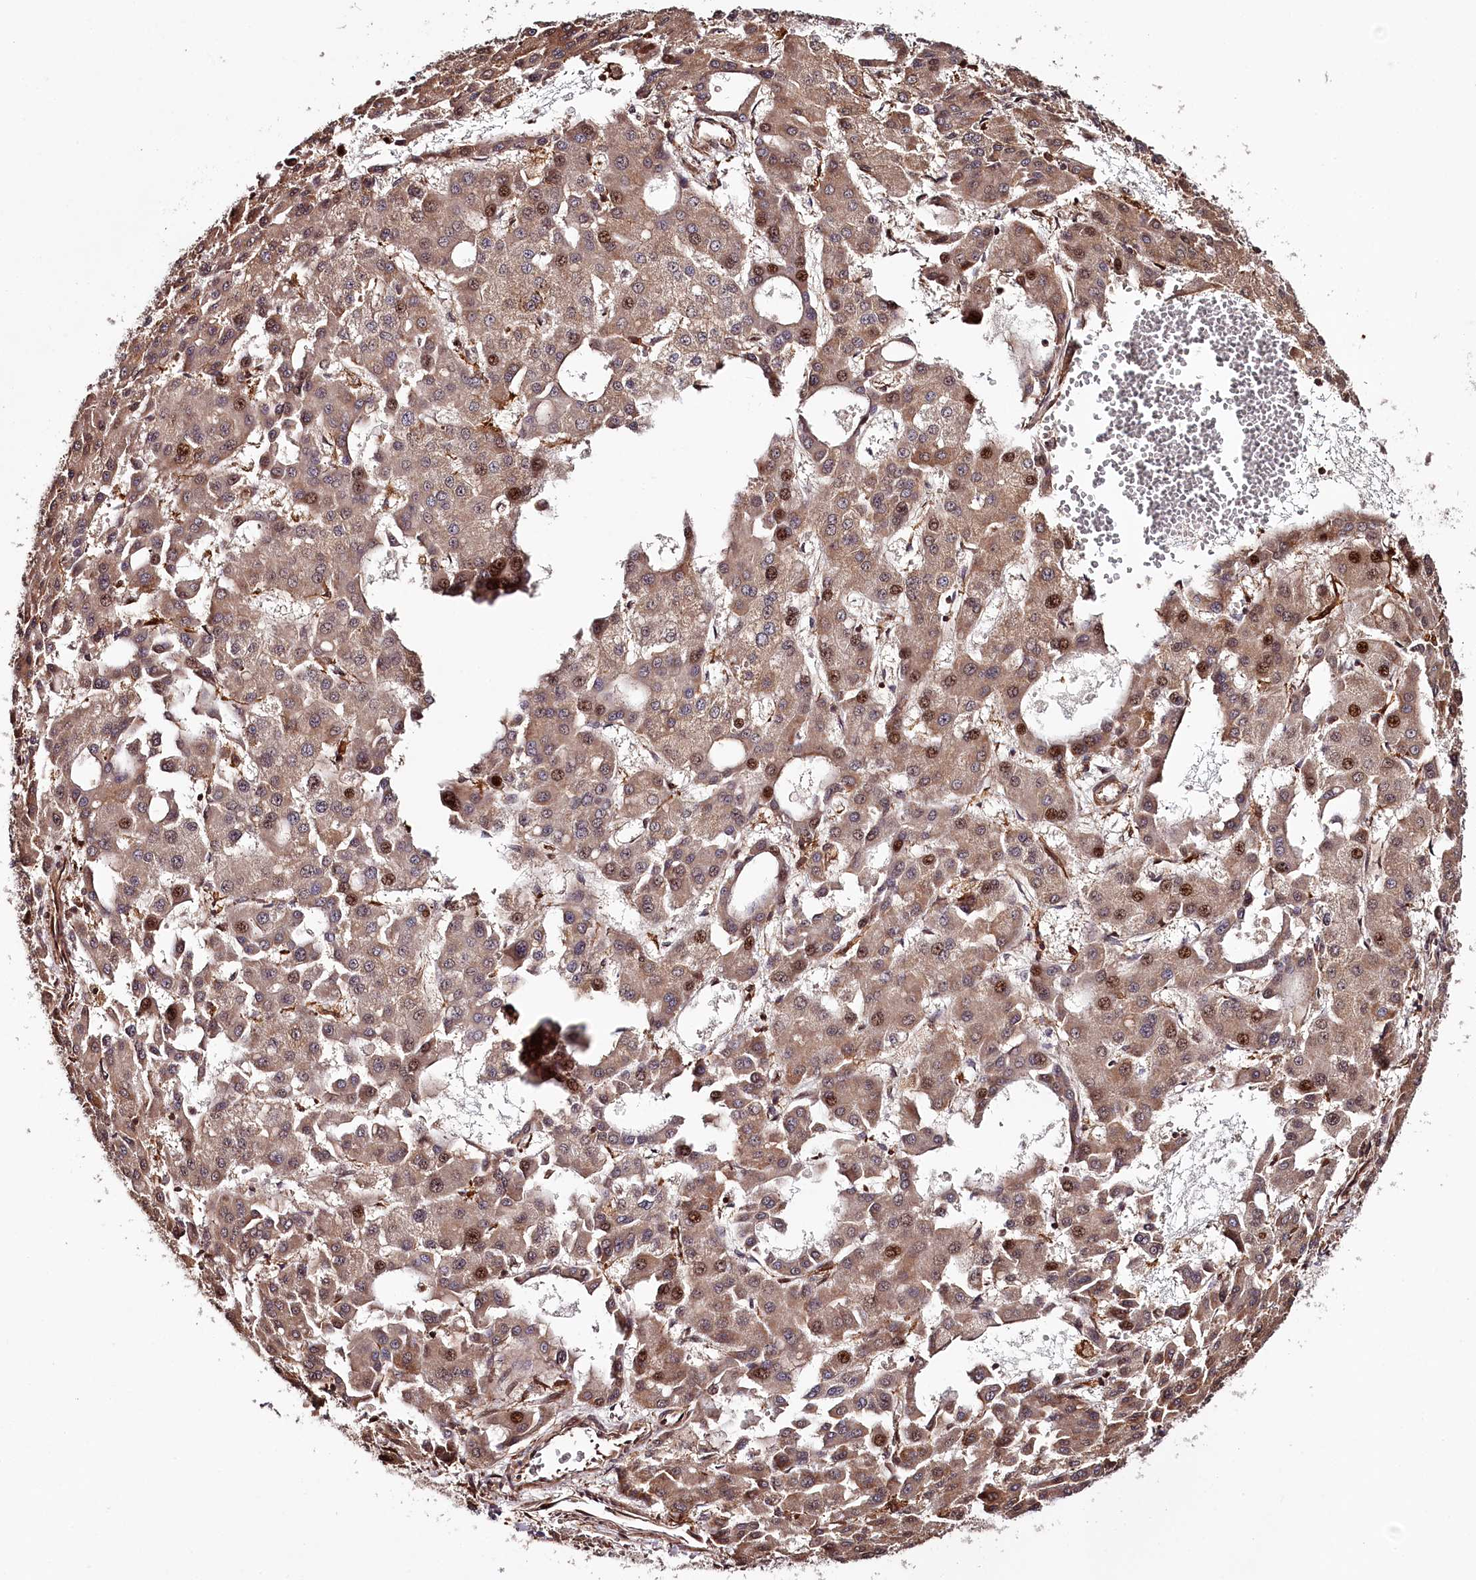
{"staining": {"intensity": "moderate", "quantity": ">75%", "location": "cytoplasmic/membranous,nuclear"}, "tissue": "liver cancer", "cell_type": "Tumor cells", "image_type": "cancer", "snomed": [{"axis": "morphology", "description": "Carcinoma, Hepatocellular, NOS"}, {"axis": "topography", "description": "Liver"}], "caption": "Moderate cytoplasmic/membranous and nuclear expression for a protein is present in about >75% of tumor cells of liver cancer using immunohistochemistry.", "gene": "KIF14", "patient": {"sex": "male", "age": 47}}